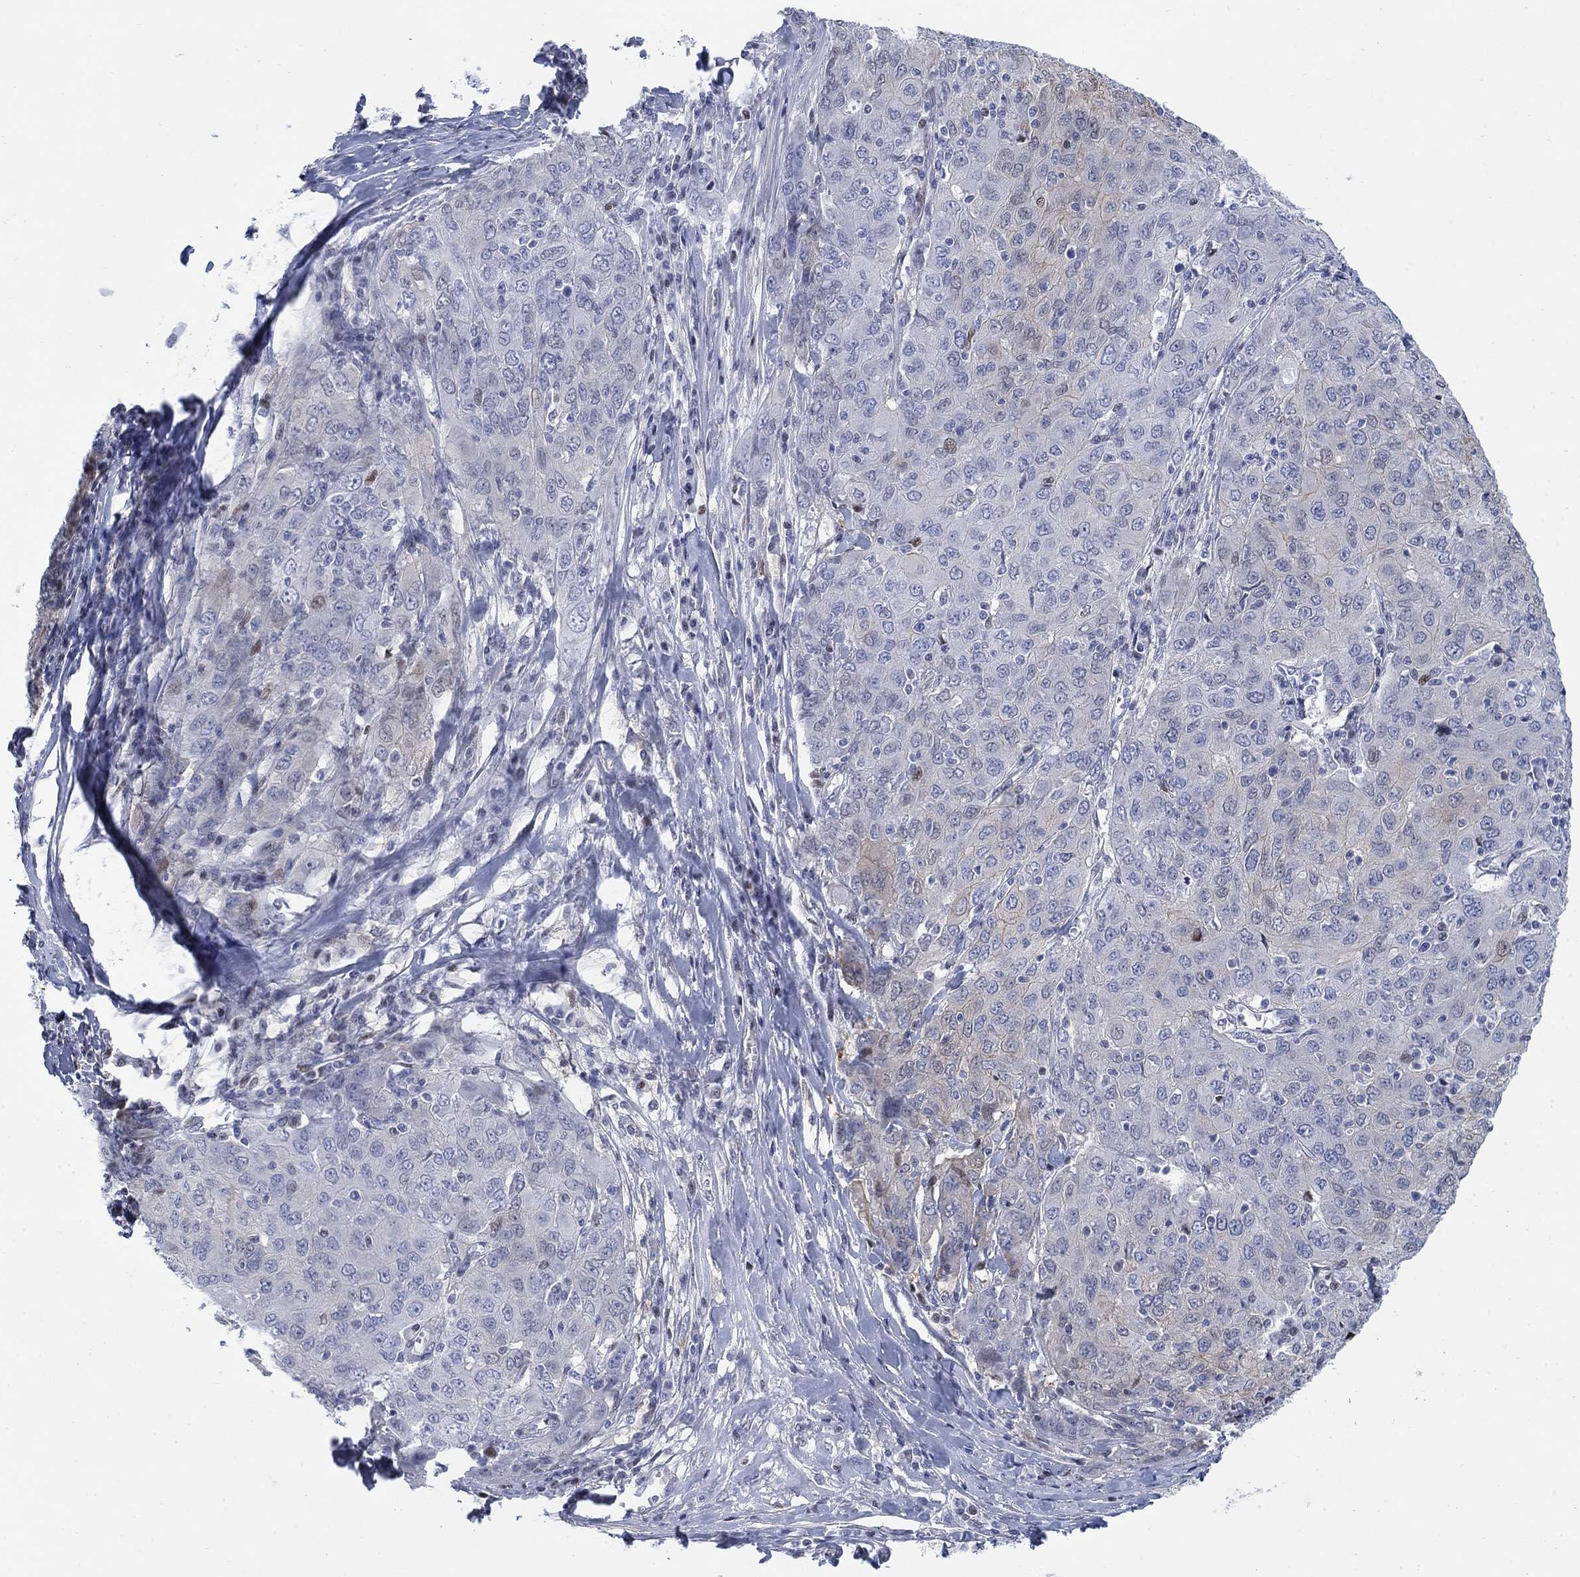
{"staining": {"intensity": "weak", "quantity": "<25%", "location": "cytoplasmic/membranous"}, "tissue": "ovarian cancer", "cell_type": "Tumor cells", "image_type": "cancer", "snomed": [{"axis": "morphology", "description": "Carcinoma, endometroid"}, {"axis": "topography", "description": "Ovary"}], "caption": "The histopathology image displays no significant staining in tumor cells of ovarian cancer.", "gene": "MYO3A", "patient": {"sex": "female", "age": 50}}